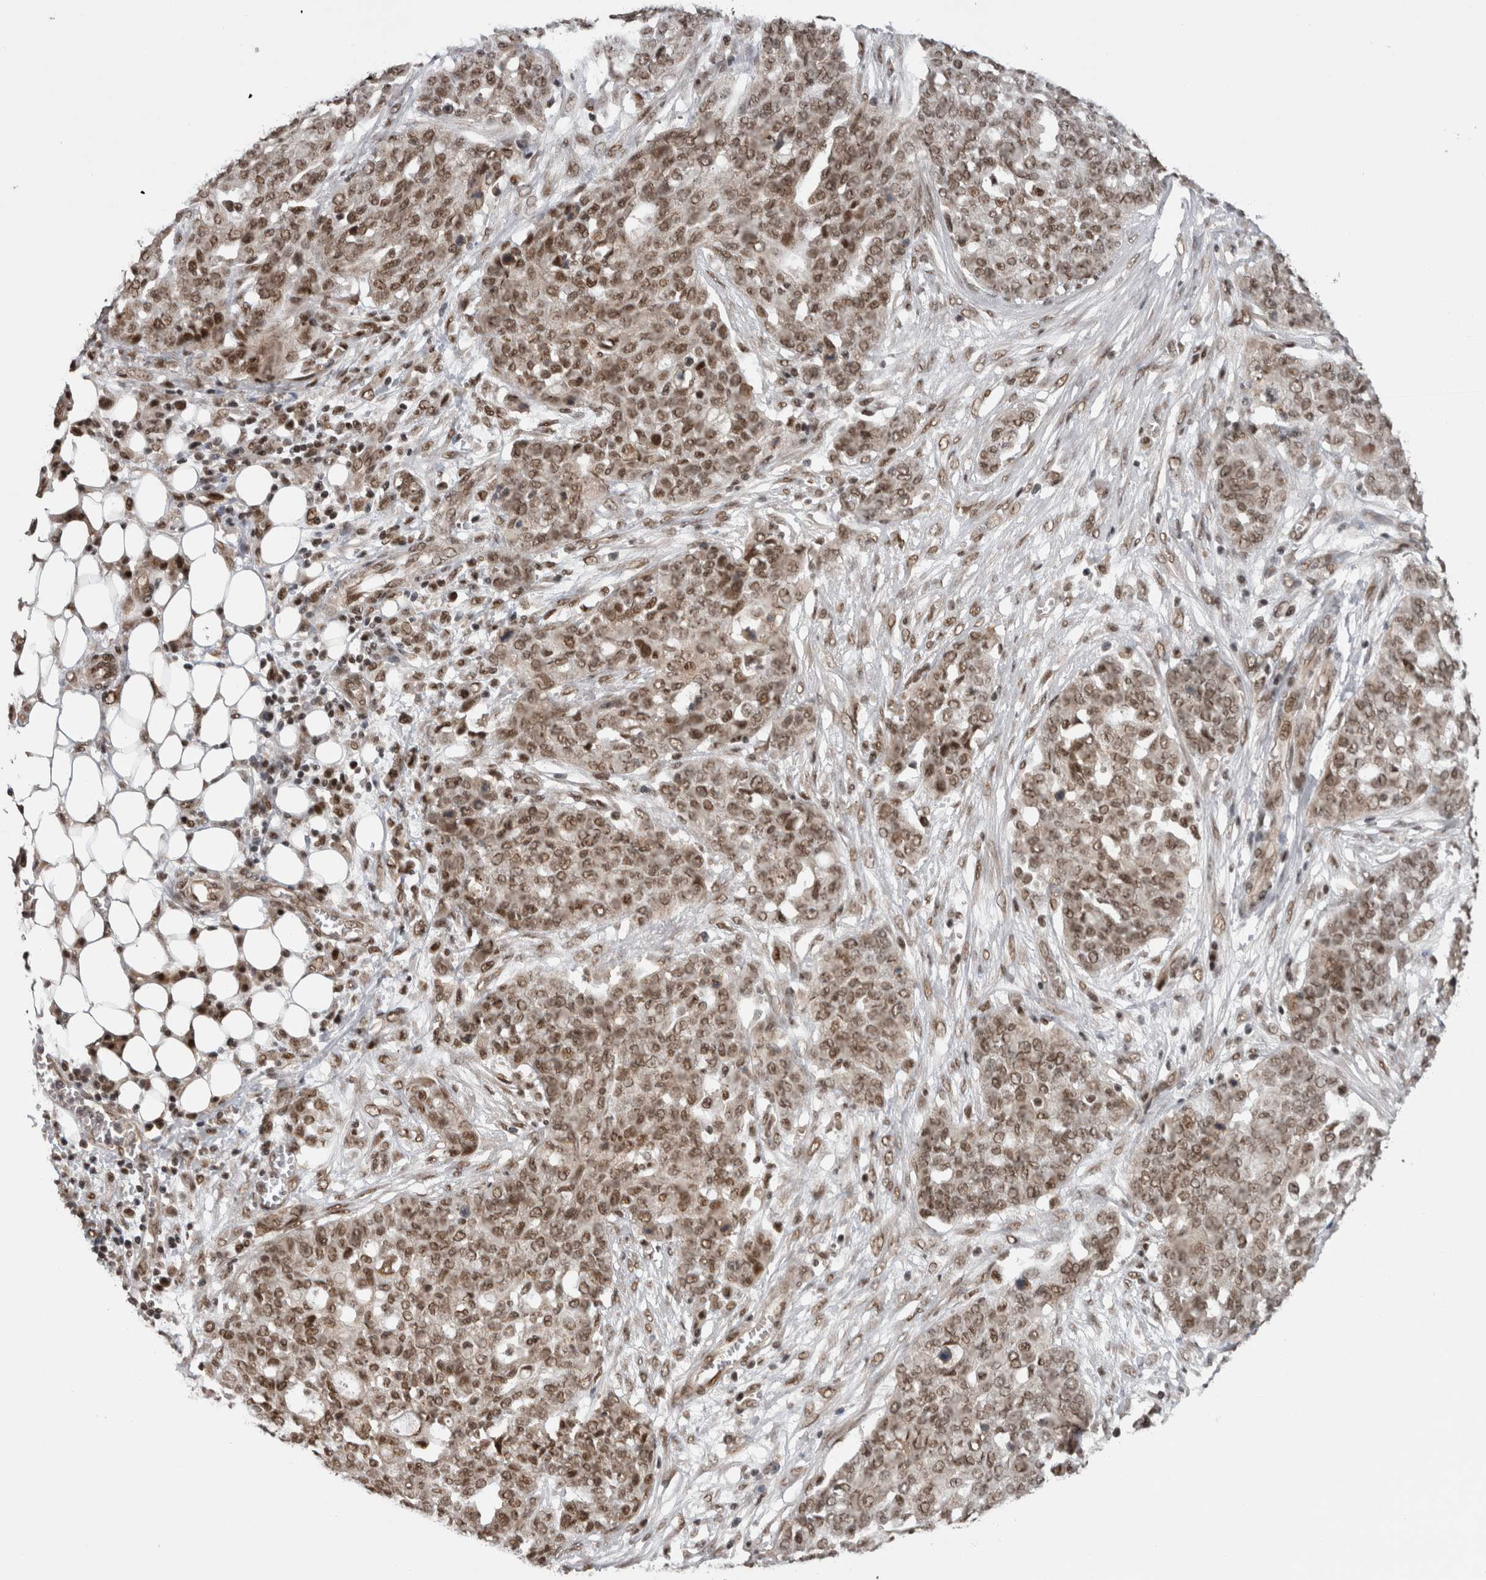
{"staining": {"intensity": "moderate", "quantity": ">75%", "location": "nuclear"}, "tissue": "ovarian cancer", "cell_type": "Tumor cells", "image_type": "cancer", "snomed": [{"axis": "morphology", "description": "Cystadenocarcinoma, serous, NOS"}, {"axis": "topography", "description": "Soft tissue"}, {"axis": "topography", "description": "Ovary"}], "caption": "Ovarian serous cystadenocarcinoma stained for a protein (brown) demonstrates moderate nuclear positive expression in about >75% of tumor cells.", "gene": "CPSF2", "patient": {"sex": "female", "age": 57}}